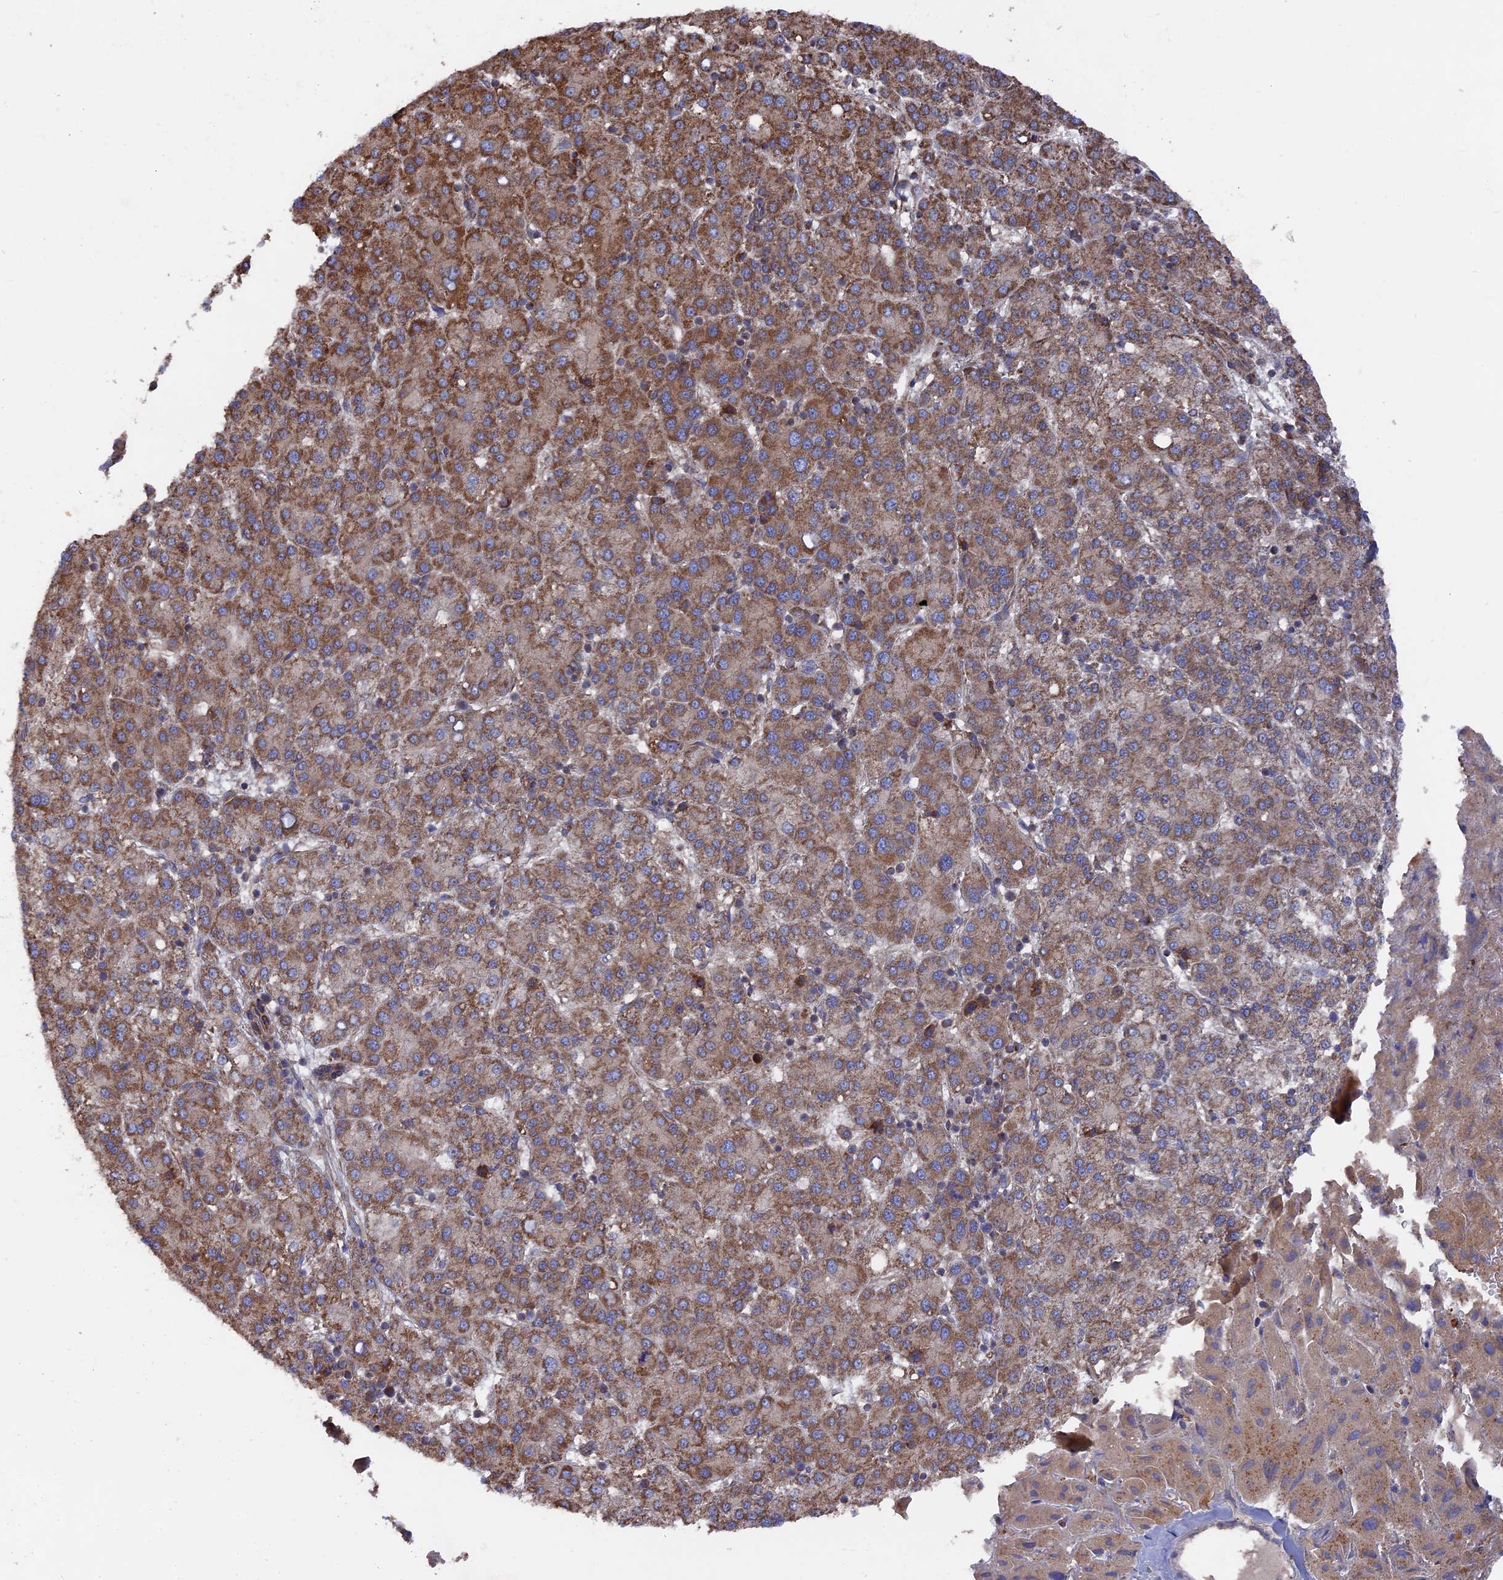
{"staining": {"intensity": "moderate", "quantity": ">75%", "location": "cytoplasmic/membranous"}, "tissue": "liver cancer", "cell_type": "Tumor cells", "image_type": "cancer", "snomed": [{"axis": "morphology", "description": "Carcinoma, Hepatocellular, NOS"}, {"axis": "topography", "description": "Liver"}], "caption": "Hepatocellular carcinoma (liver) was stained to show a protein in brown. There is medium levels of moderate cytoplasmic/membranous staining in about >75% of tumor cells. Using DAB (brown) and hematoxylin (blue) stains, captured at high magnification using brightfield microscopy.", "gene": "TELO2", "patient": {"sex": "female", "age": 58}}